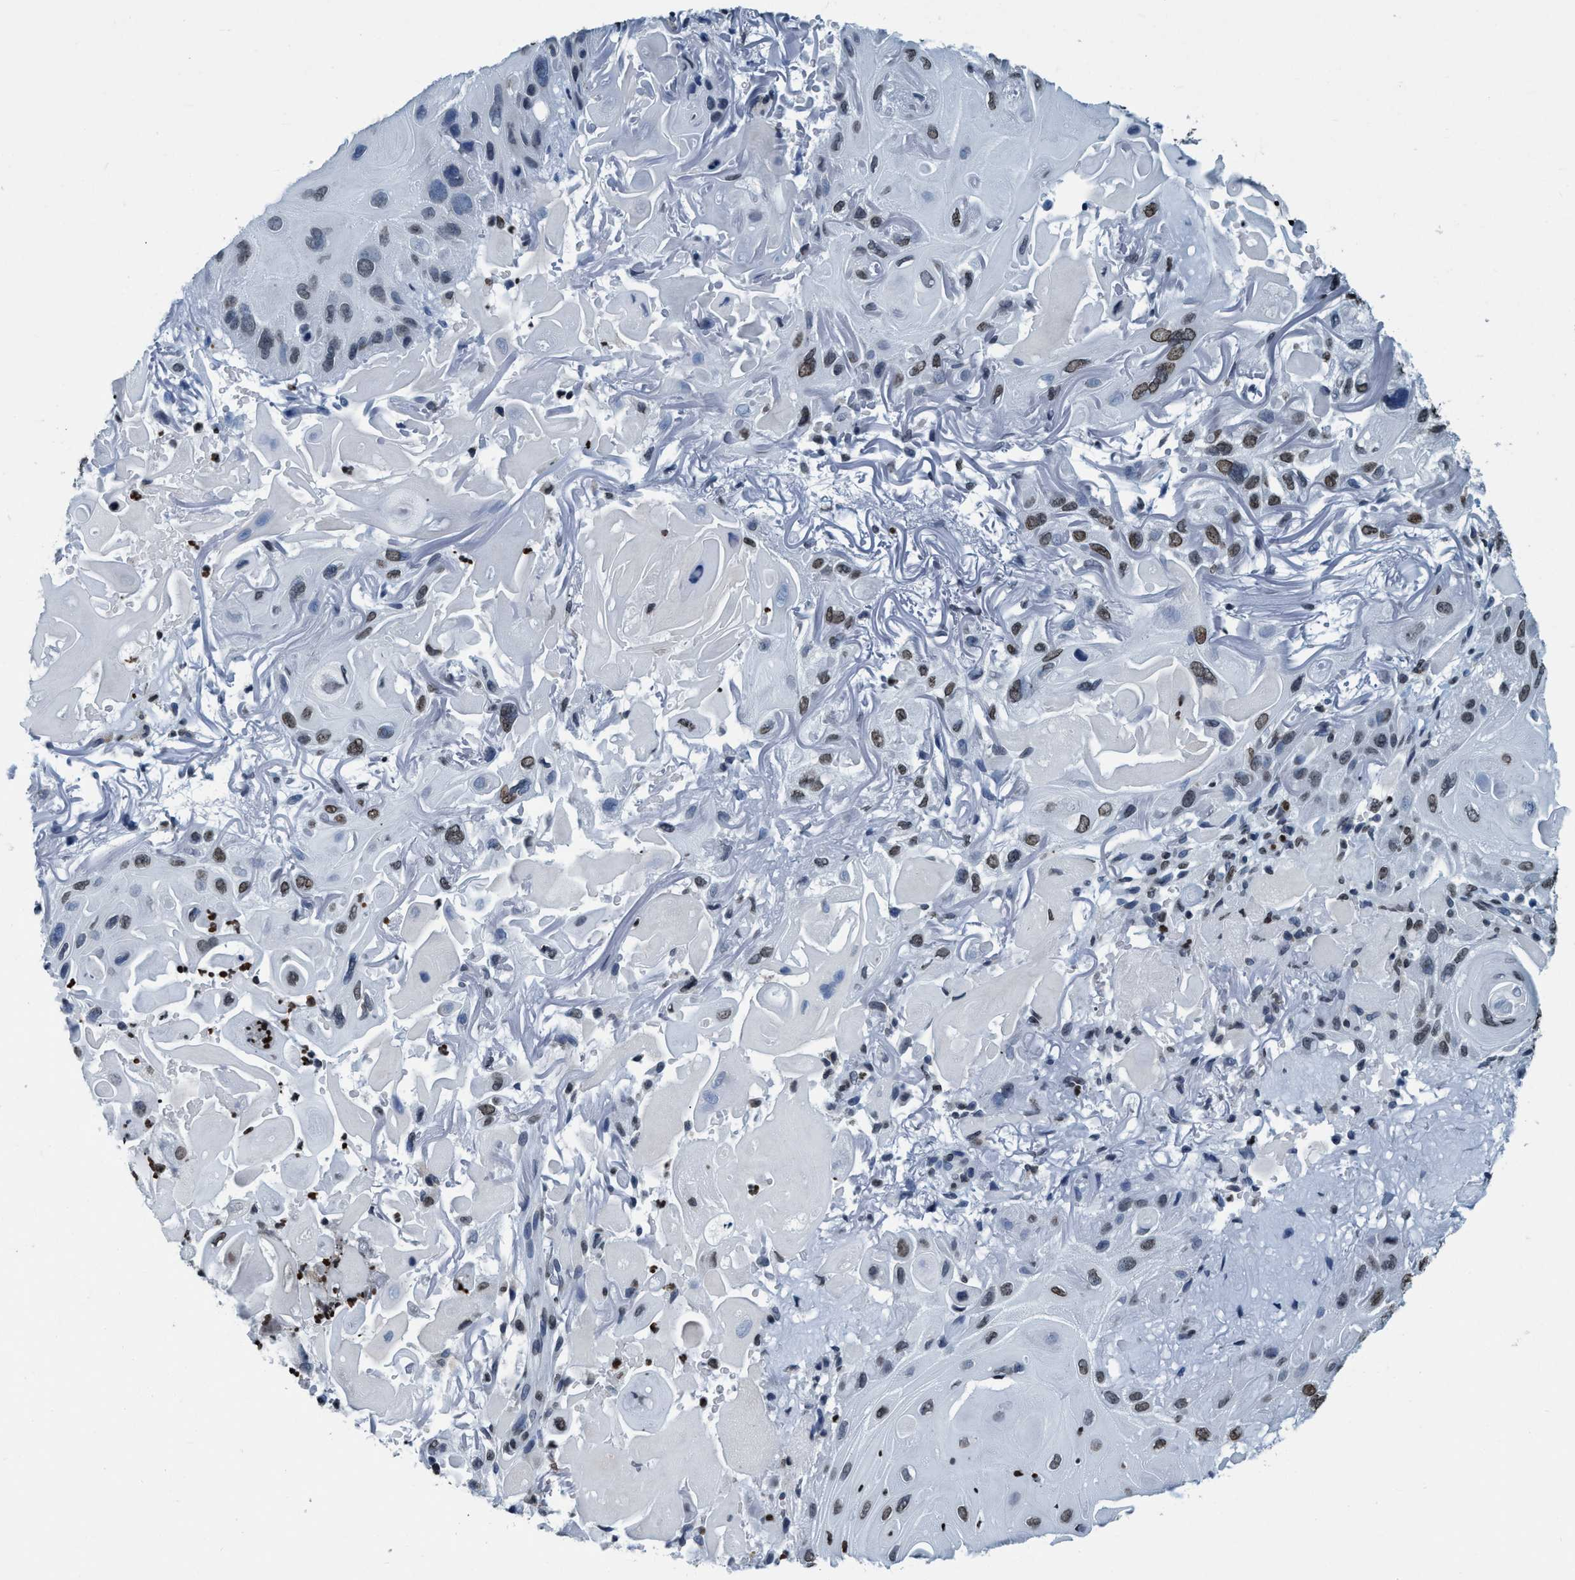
{"staining": {"intensity": "moderate", "quantity": ">75%", "location": "nuclear"}, "tissue": "skin cancer", "cell_type": "Tumor cells", "image_type": "cancer", "snomed": [{"axis": "morphology", "description": "Squamous cell carcinoma, NOS"}, {"axis": "topography", "description": "Skin"}], "caption": "Moderate nuclear protein expression is identified in about >75% of tumor cells in squamous cell carcinoma (skin). (DAB = brown stain, brightfield microscopy at high magnification).", "gene": "CCNE2", "patient": {"sex": "female", "age": 77}}